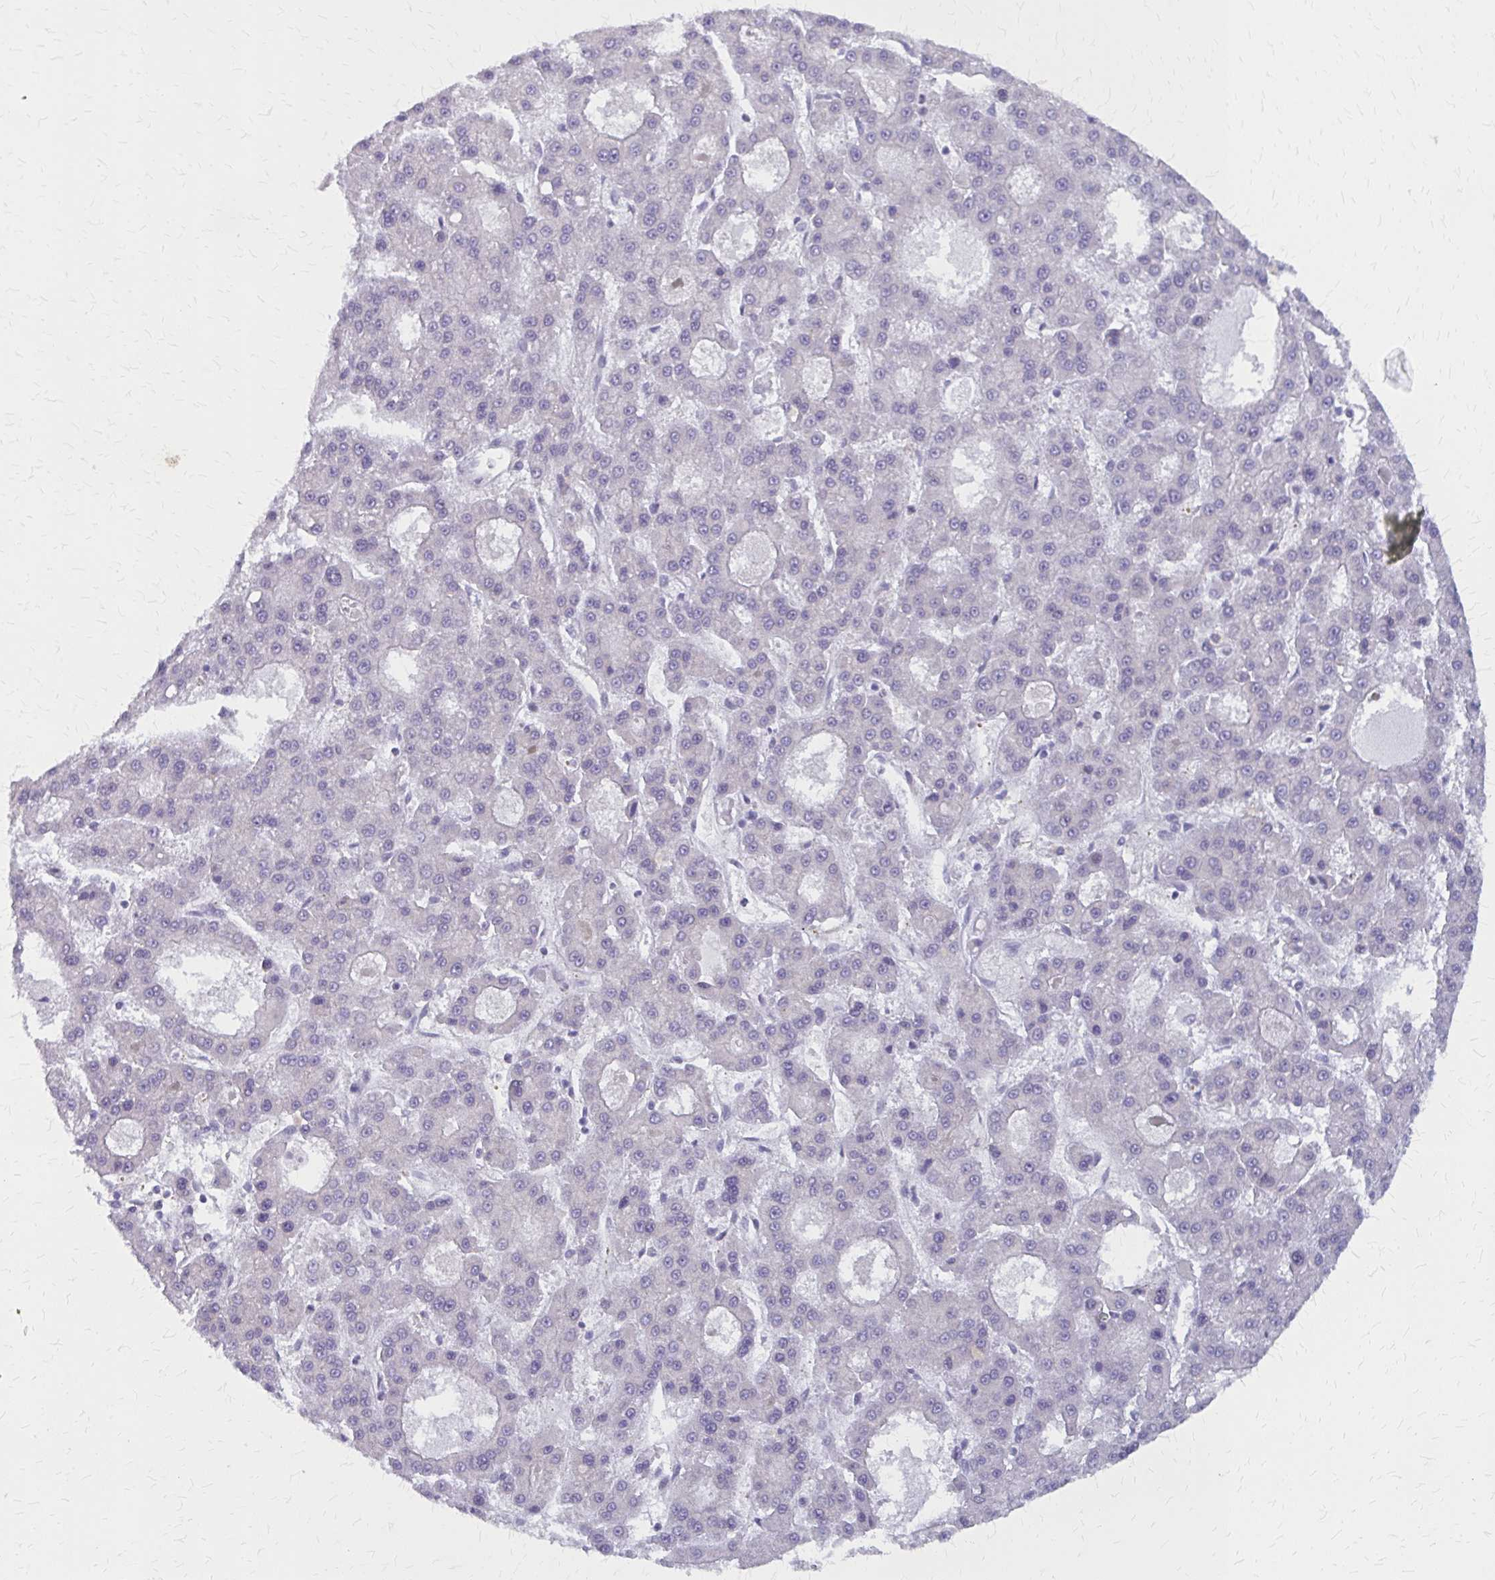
{"staining": {"intensity": "negative", "quantity": "none", "location": "none"}, "tissue": "liver cancer", "cell_type": "Tumor cells", "image_type": "cancer", "snomed": [{"axis": "morphology", "description": "Carcinoma, Hepatocellular, NOS"}, {"axis": "topography", "description": "Liver"}], "caption": "DAB (3,3'-diaminobenzidine) immunohistochemical staining of liver cancer (hepatocellular carcinoma) demonstrates no significant staining in tumor cells. (IHC, brightfield microscopy, high magnification).", "gene": "GLYATL2", "patient": {"sex": "male", "age": 70}}